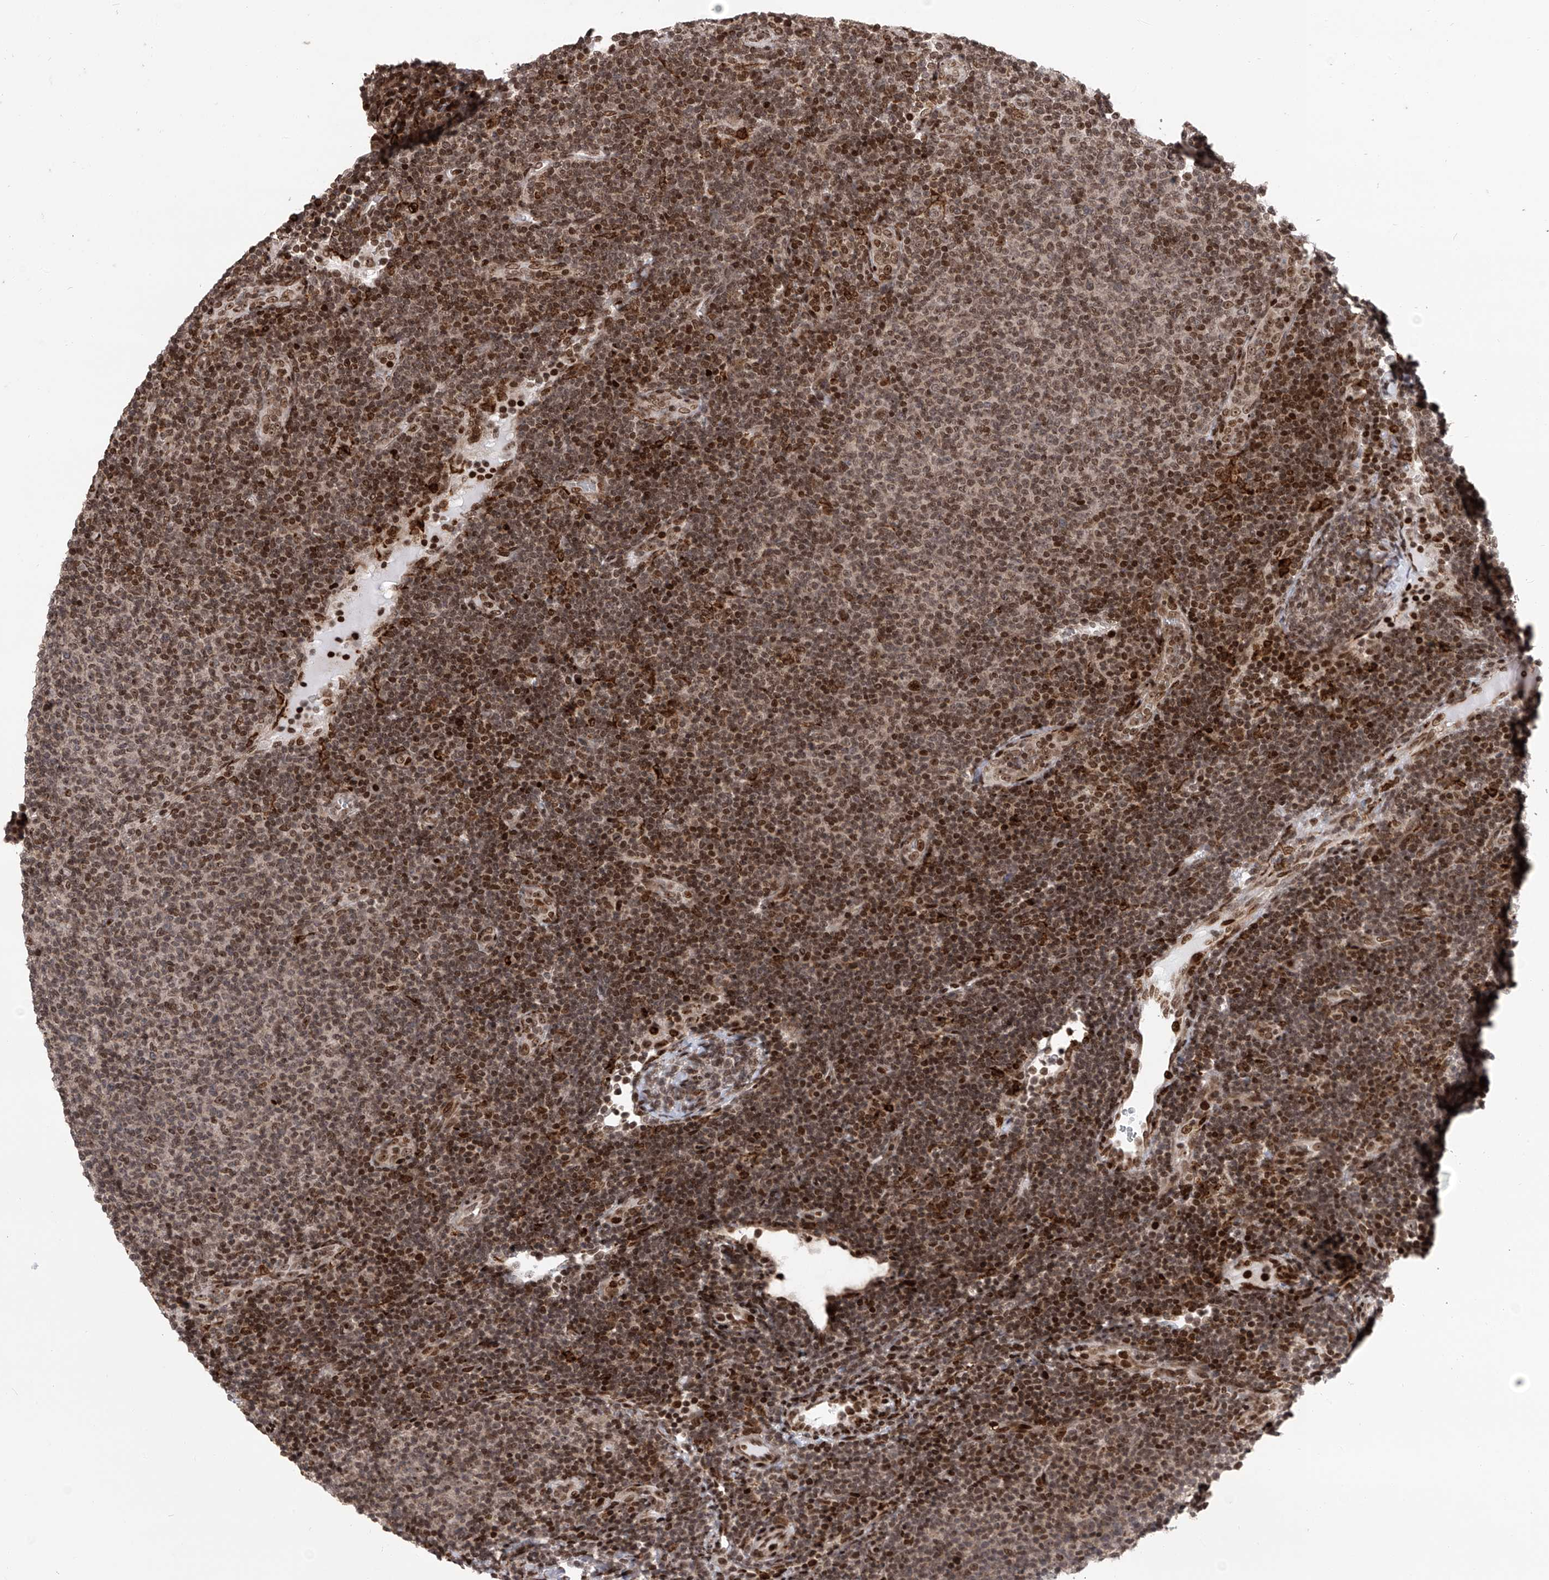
{"staining": {"intensity": "moderate", "quantity": ">75%", "location": "nuclear"}, "tissue": "lymphoma", "cell_type": "Tumor cells", "image_type": "cancer", "snomed": [{"axis": "morphology", "description": "Malignant lymphoma, non-Hodgkin's type, Low grade"}, {"axis": "topography", "description": "Lymph node"}], "caption": "This image demonstrates immunohistochemistry (IHC) staining of human lymphoma, with medium moderate nuclear staining in approximately >75% of tumor cells.", "gene": "PAK1IP1", "patient": {"sex": "male", "age": 66}}